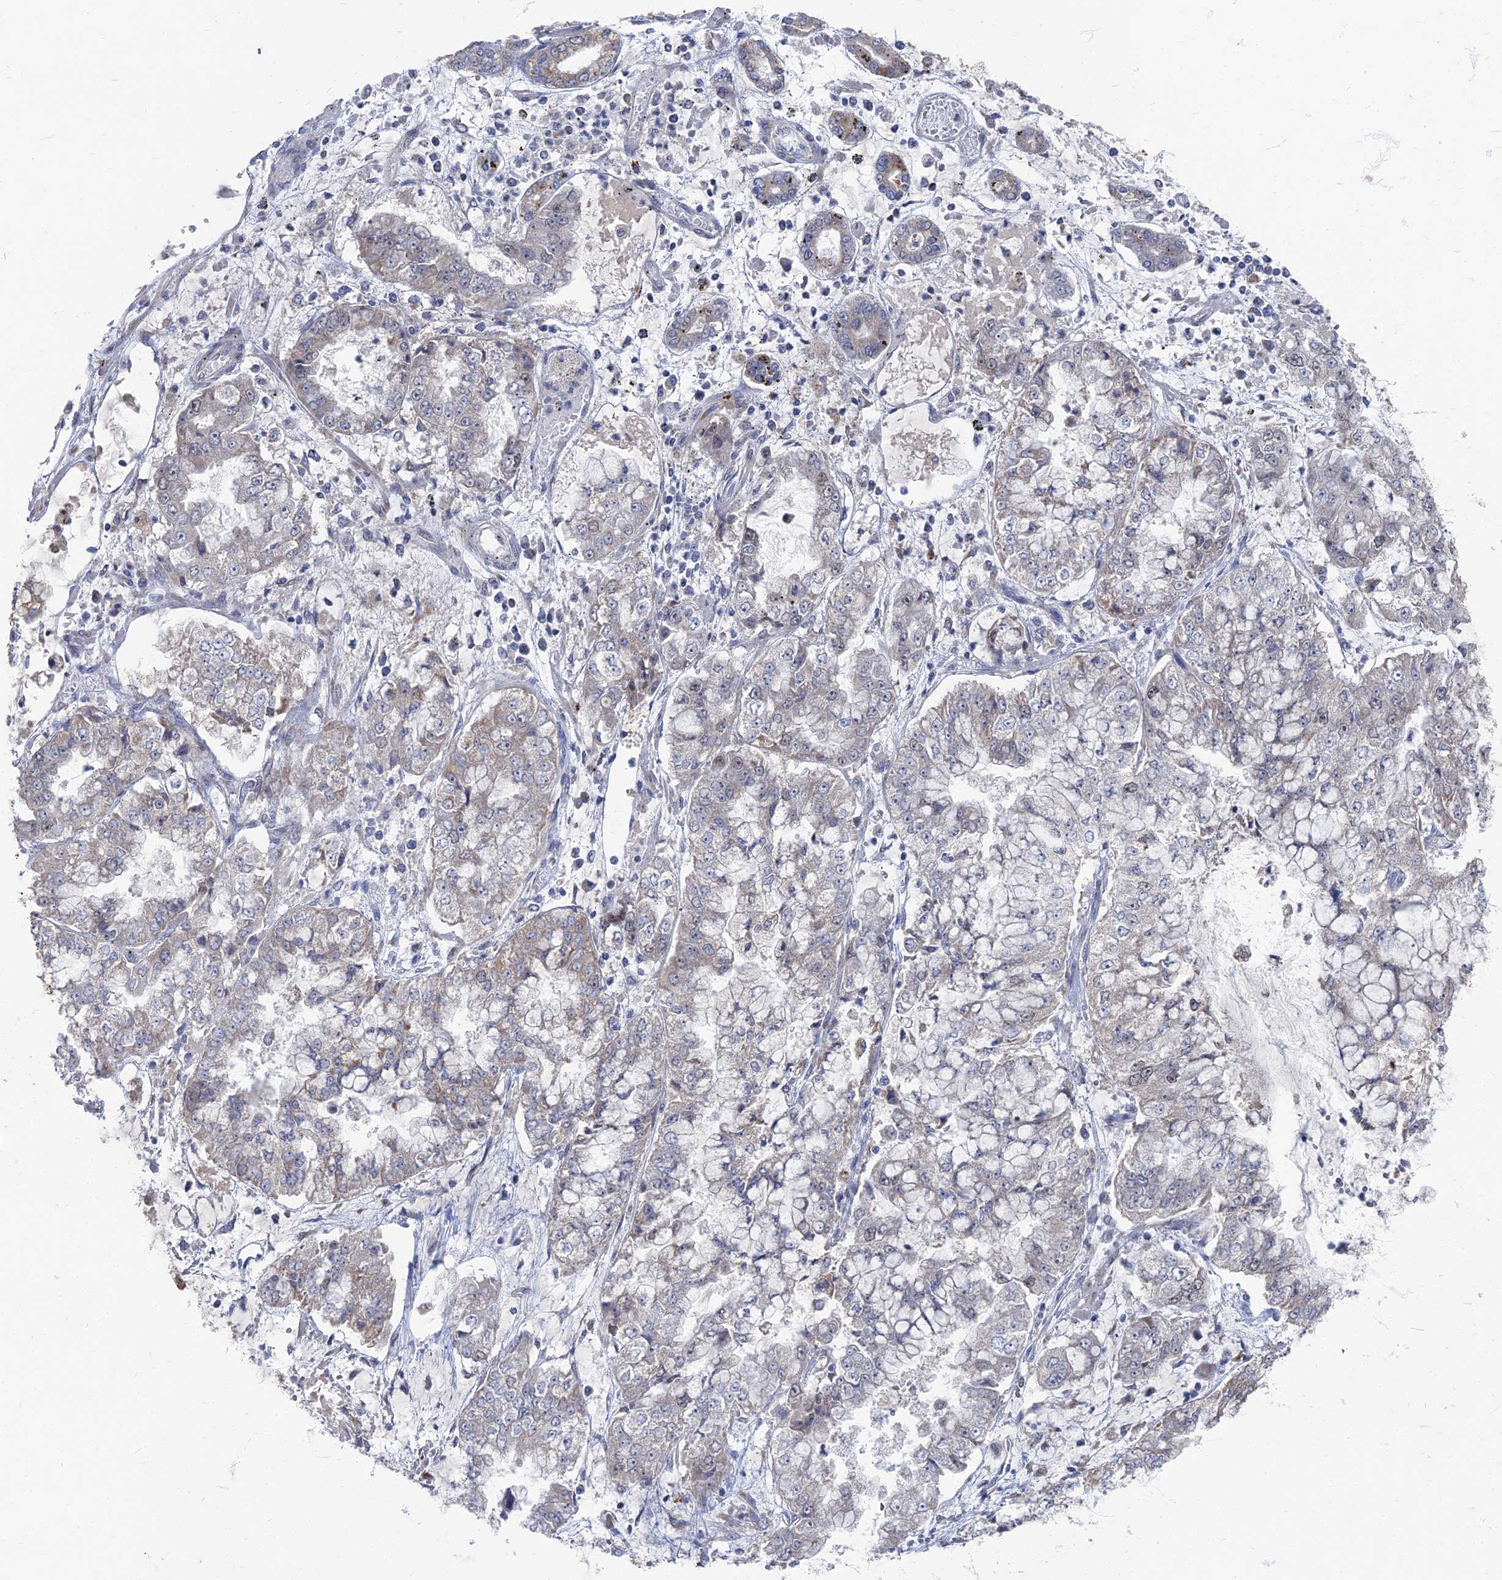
{"staining": {"intensity": "weak", "quantity": "<25%", "location": "cytoplasmic/membranous"}, "tissue": "stomach cancer", "cell_type": "Tumor cells", "image_type": "cancer", "snomed": [{"axis": "morphology", "description": "Adenocarcinoma, NOS"}, {"axis": "topography", "description": "Stomach"}], "caption": "High power microscopy histopathology image of an immunohistochemistry (IHC) micrograph of stomach adenocarcinoma, revealing no significant positivity in tumor cells.", "gene": "TMEM128", "patient": {"sex": "male", "age": 76}}